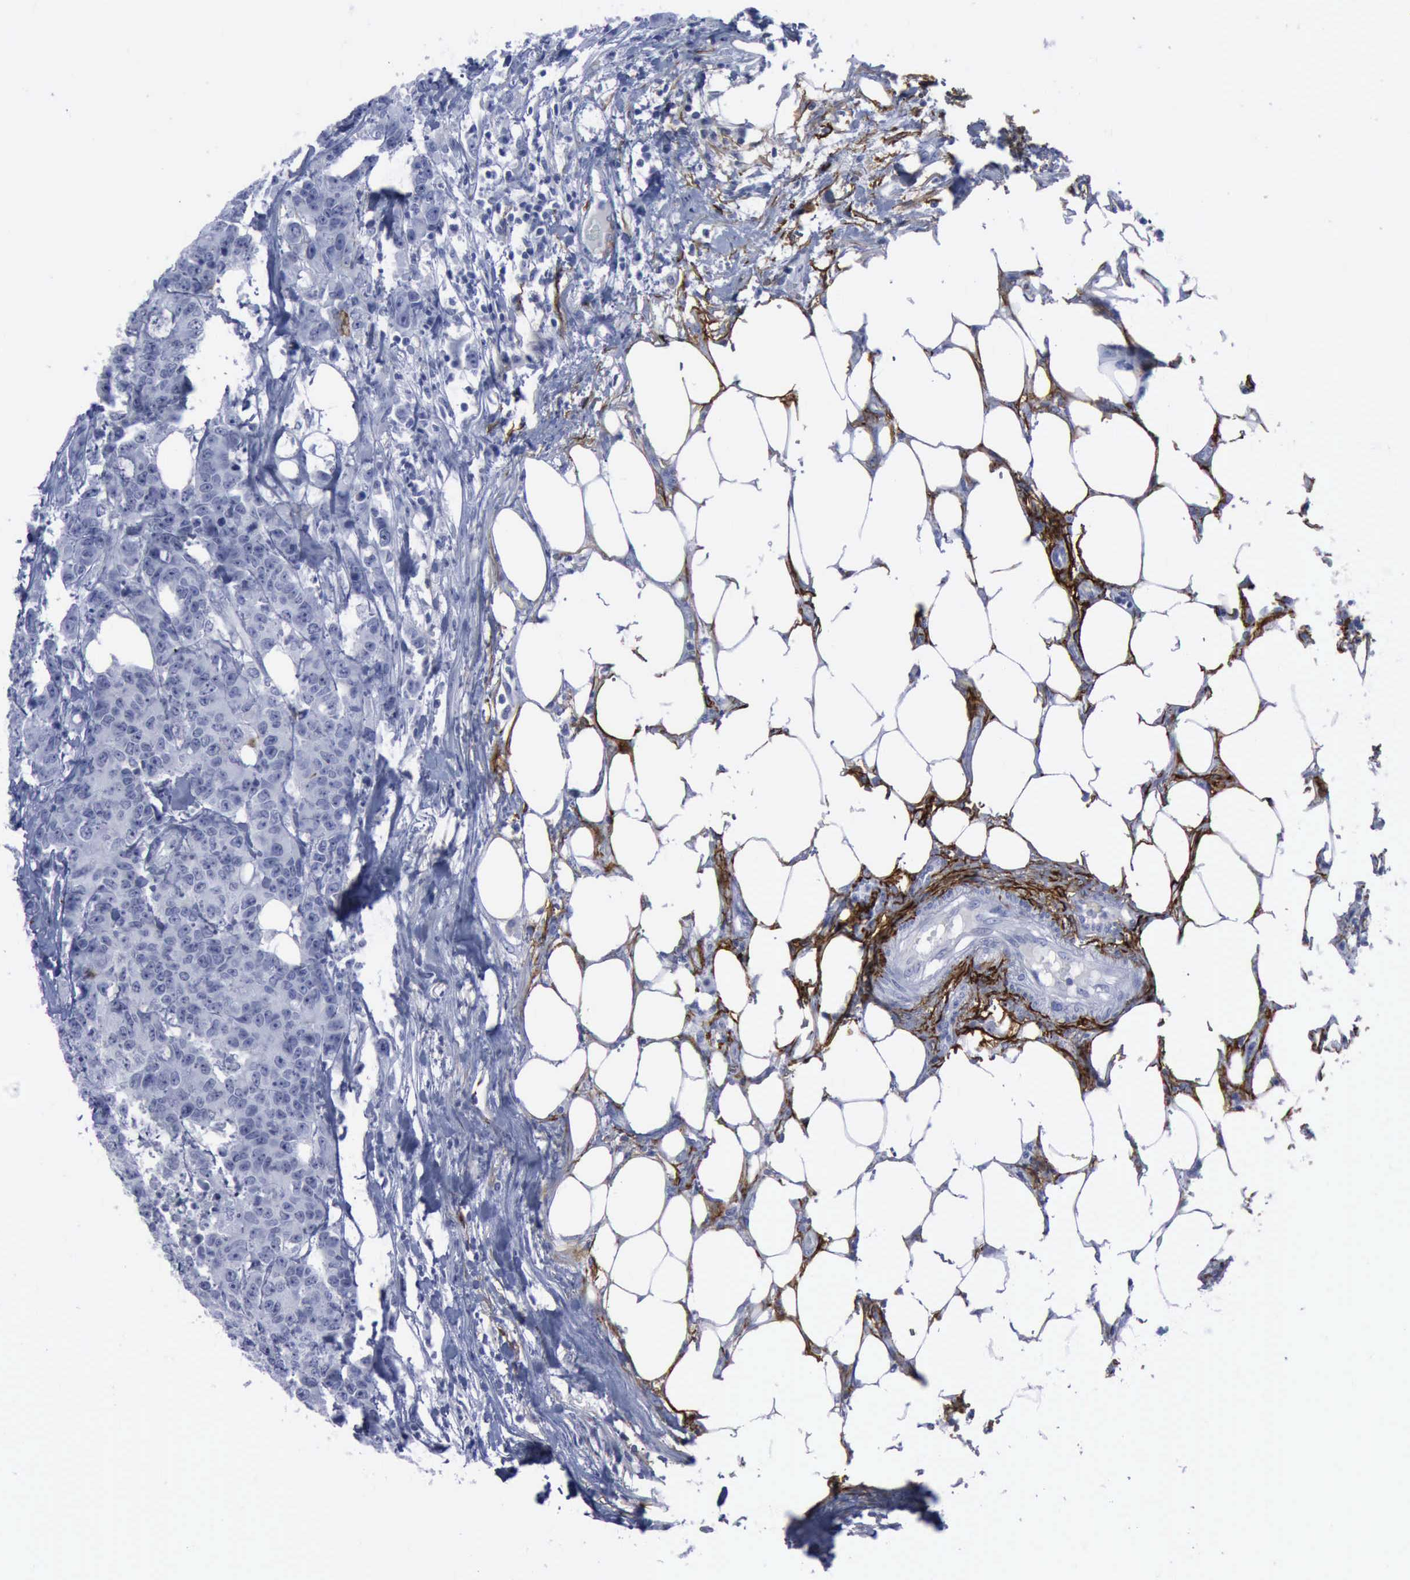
{"staining": {"intensity": "negative", "quantity": "none", "location": "none"}, "tissue": "colorectal cancer", "cell_type": "Tumor cells", "image_type": "cancer", "snomed": [{"axis": "morphology", "description": "Adenocarcinoma, NOS"}, {"axis": "topography", "description": "Colon"}], "caption": "Micrograph shows no significant protein staining in tumor cells of colorectal adenocarcinoma. Nuclei are stained in blue.", "gene": "NGFR", "patient": {"sex": "female", "age": 86}}